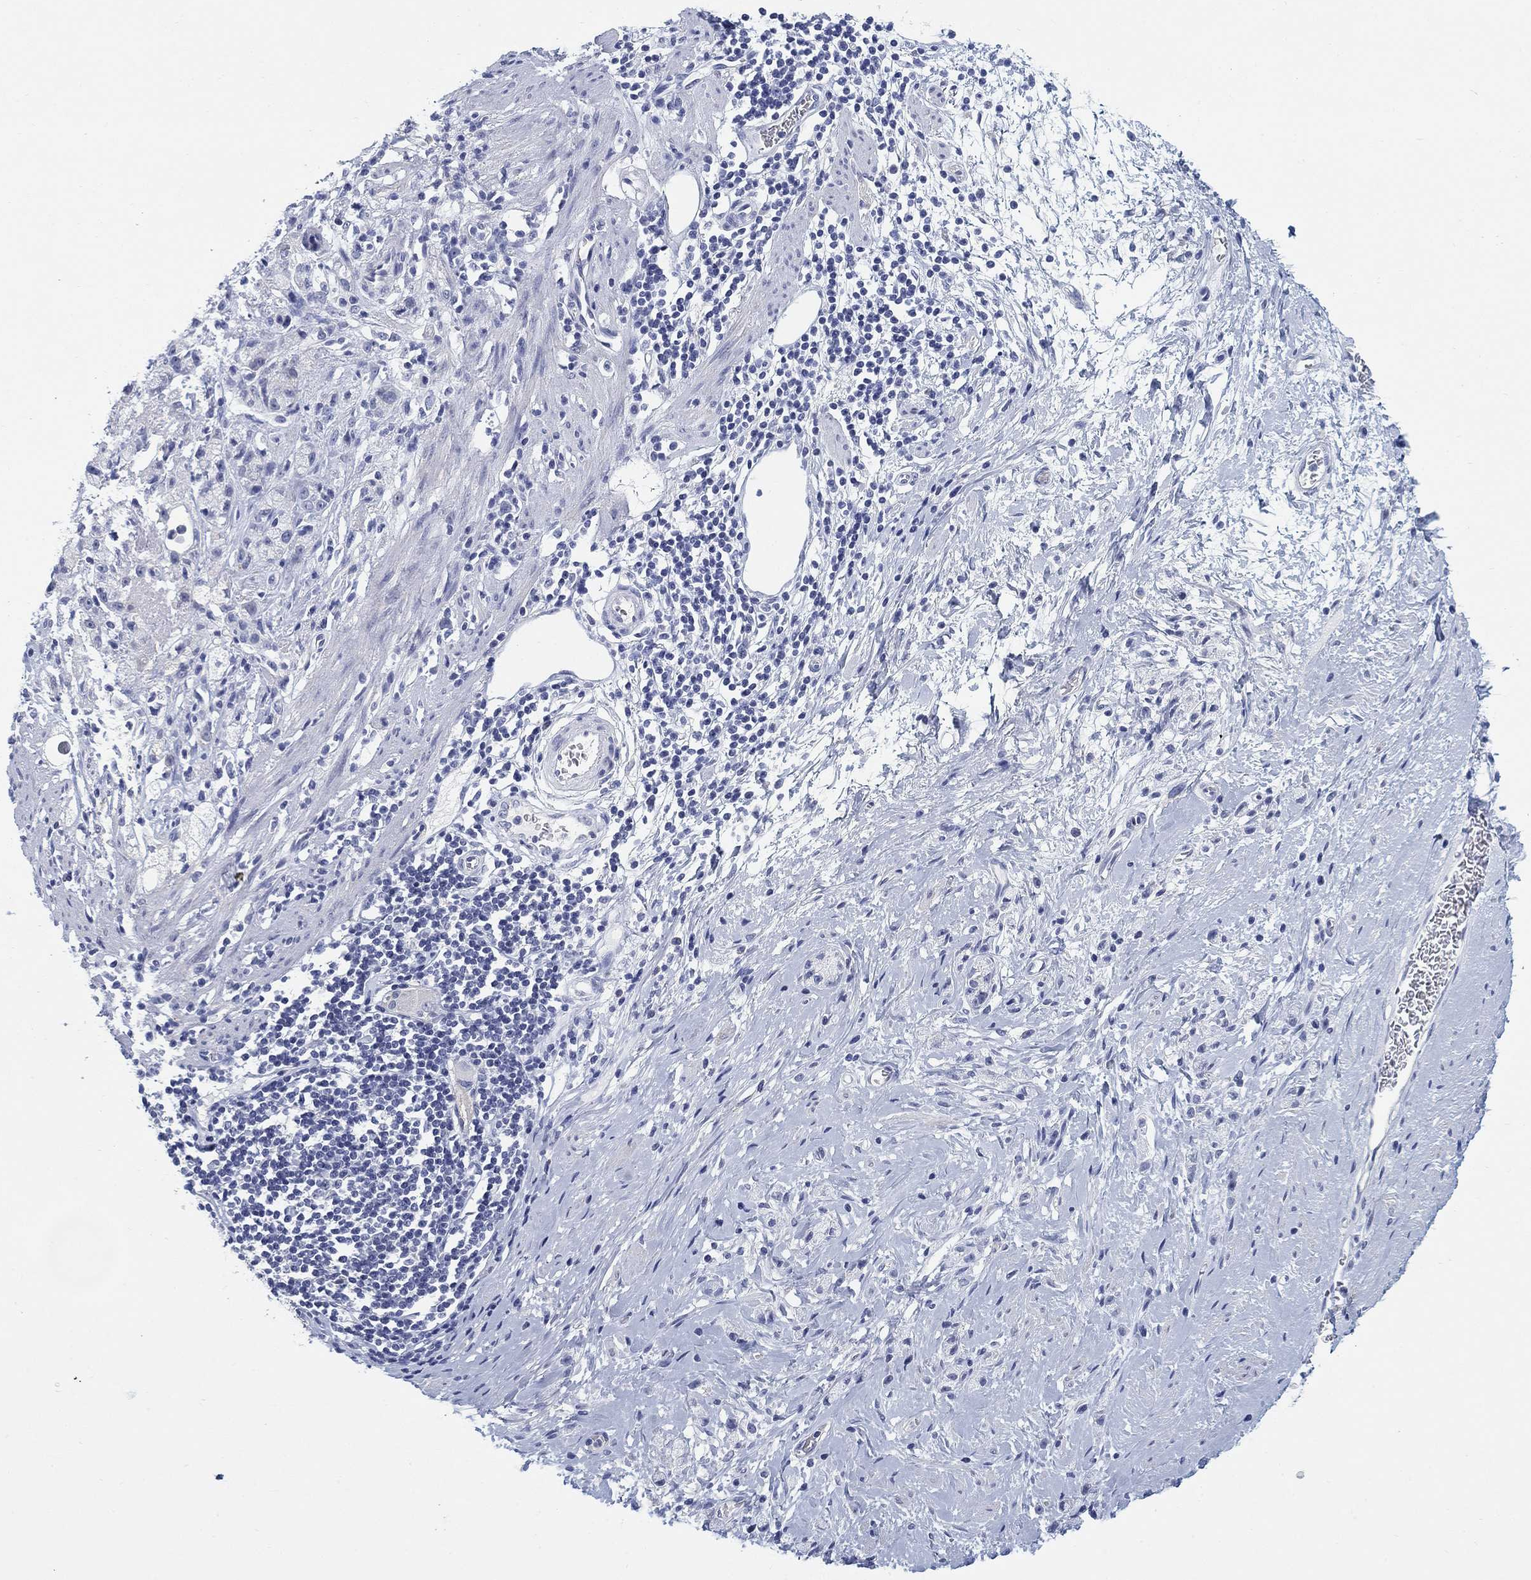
{"staining": {"intensity": "negative", "quantity": "none", "location": "none"}, "tissue": "stomach cancer", "cell_type": "Tumor cells", "image_type": "cancer", "snomed": [{"axis": "morphology", "description": "Adenocarcinoma, NOS"}, {"axis": "topography", "description": "Stomach"}], "caption": "Stomach cancer stained for a protein using IHC reveals no positivity tumor cells.", "gene": "CLUL1", "patient": {"sex": "male", "age": 58}}